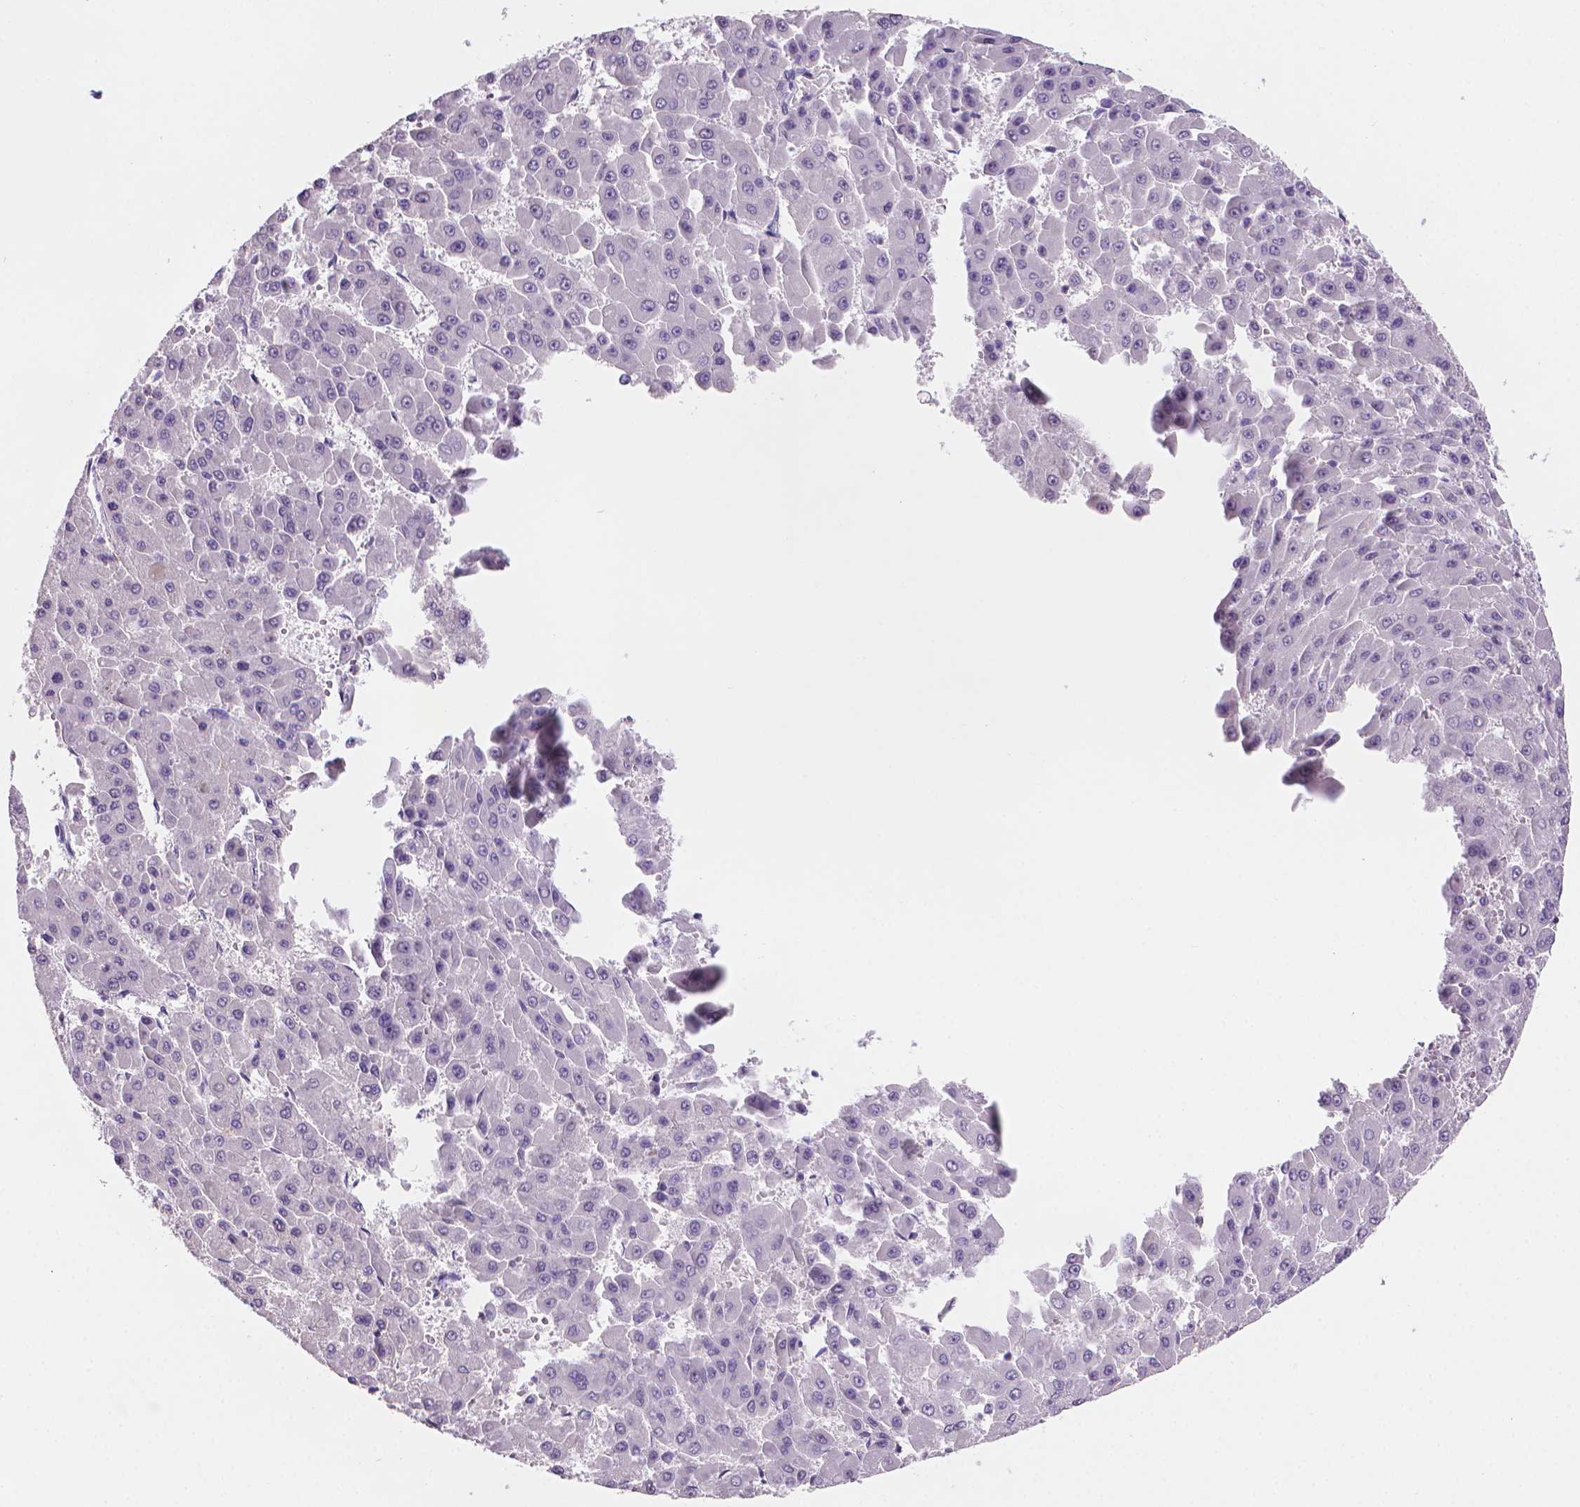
{"staining": {"intensity": "negative", "quantity": "none", "location": "none"}, "tissue": "liver cancer", "cell_type": "Tumor cells", "image_type": "cancer", "snomed": [{"axis": "morphology", "description": "Carcinoma, Hepatocellular, NOS"}, {"axis": "topography", "description": "Liver"}], "caption": "Immunohistochemistry micrograph of neoplastic tissue: human hepatocellular carcinoma (liver) stained with DAB displays no significant protein expression in tumor cells. (DAB immunohistochemistry visualized using brightfield microscopy, high magnification).", "gene": "MUC1", "patient": {"sex": "male", "age": 78}}